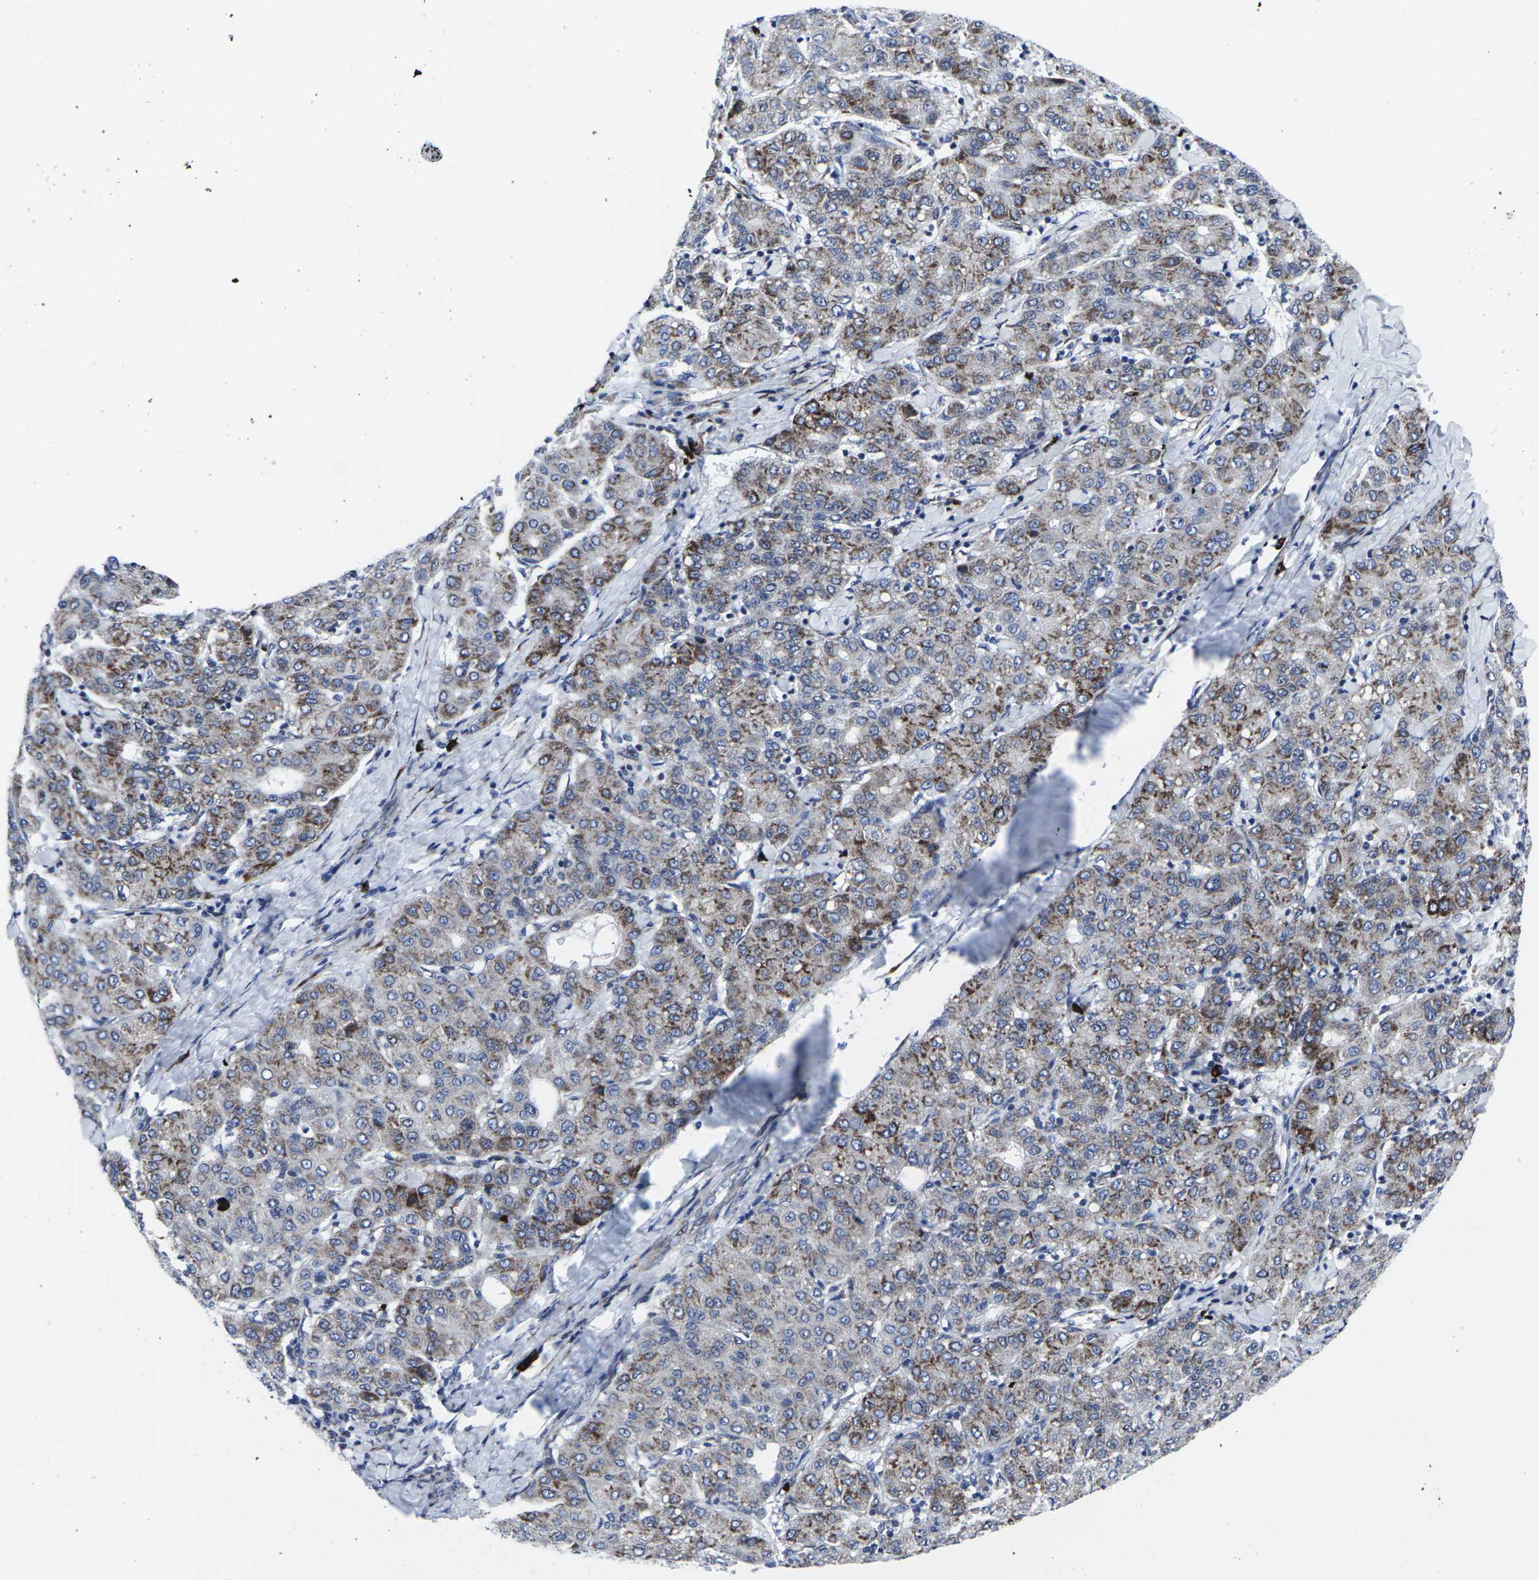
{"staining": {"intensity": "moderate", "quantity": "25%-75%", "location": "cytoplasmic/membranous"}, "tissue": "liver cancer", "cell_type": "Tumor cells", "image_type": "cancer", "snomed": [{"axis": "morphology", "description": "Carcinoma, Hepatocellular, NOS"}, {"axis": "topography", "description": "Liver"}], "caption": "Immunohistochemical staining of human hepatocellular carcinoma (liver) reveals medium levels of moderate cytoplasmic/membranous staining in approximately 25%-75% of tumor cells.", "gene": "RPN1", "patient": {"sex": "male", "age": 65}}